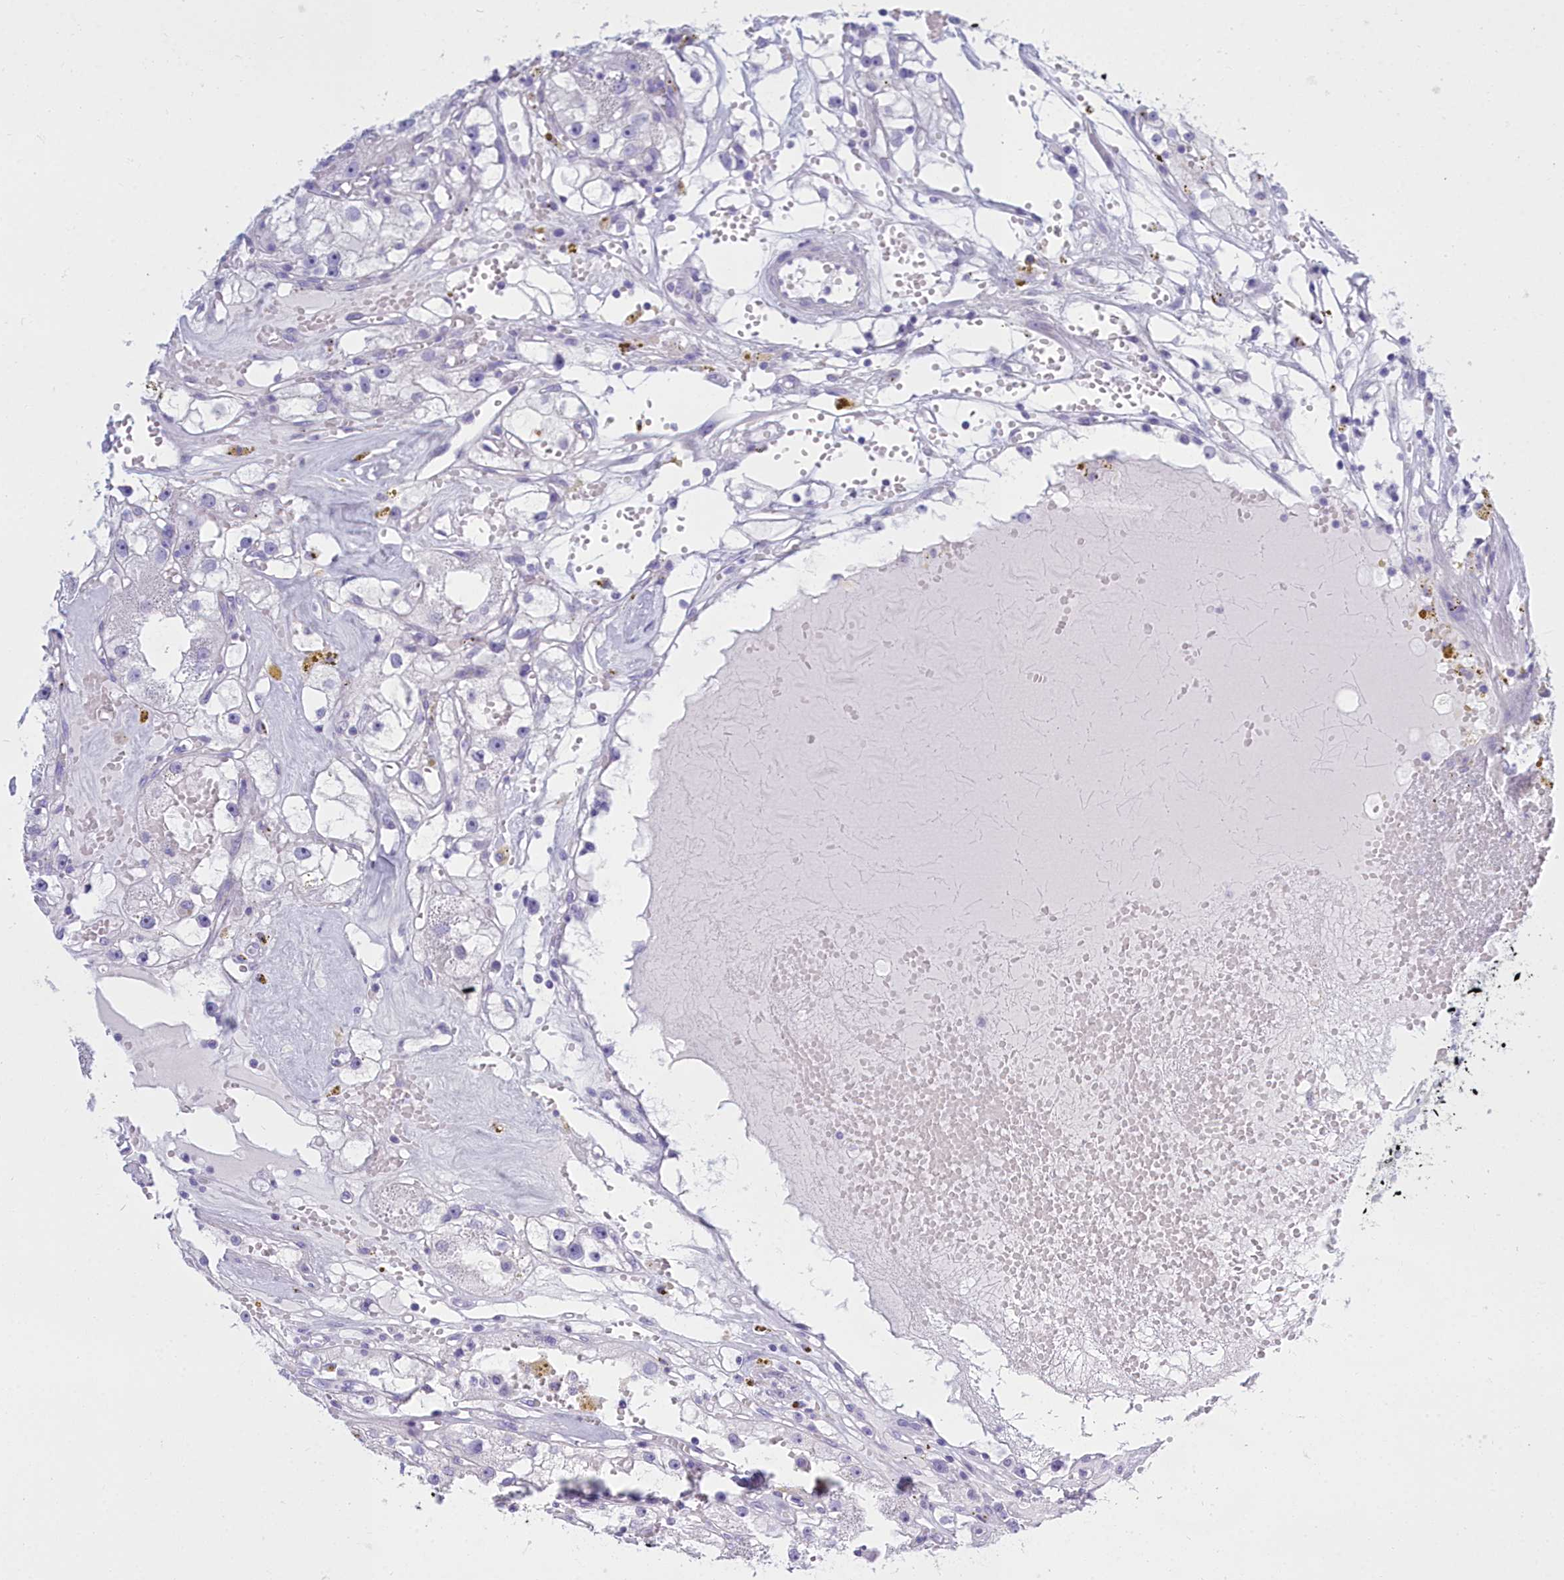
{"staining": {"intensity": "negative", "quantity": "none", "location": "none"}, "tissue": "renal cancer", "cell_type": "Tumor cells", "image_type": "cancer", "snomed": [{"axis": "morphology", "description": "Adenocarcinoma, NOS"}, {"axis": "topography", "description": "Kidney"}], "caption": "The image reveals no staining of tumor cells in renal cancer (adenocarcinoma).", "gene": "TMEM97", "patient": {"sex": "male", "age": 56}}